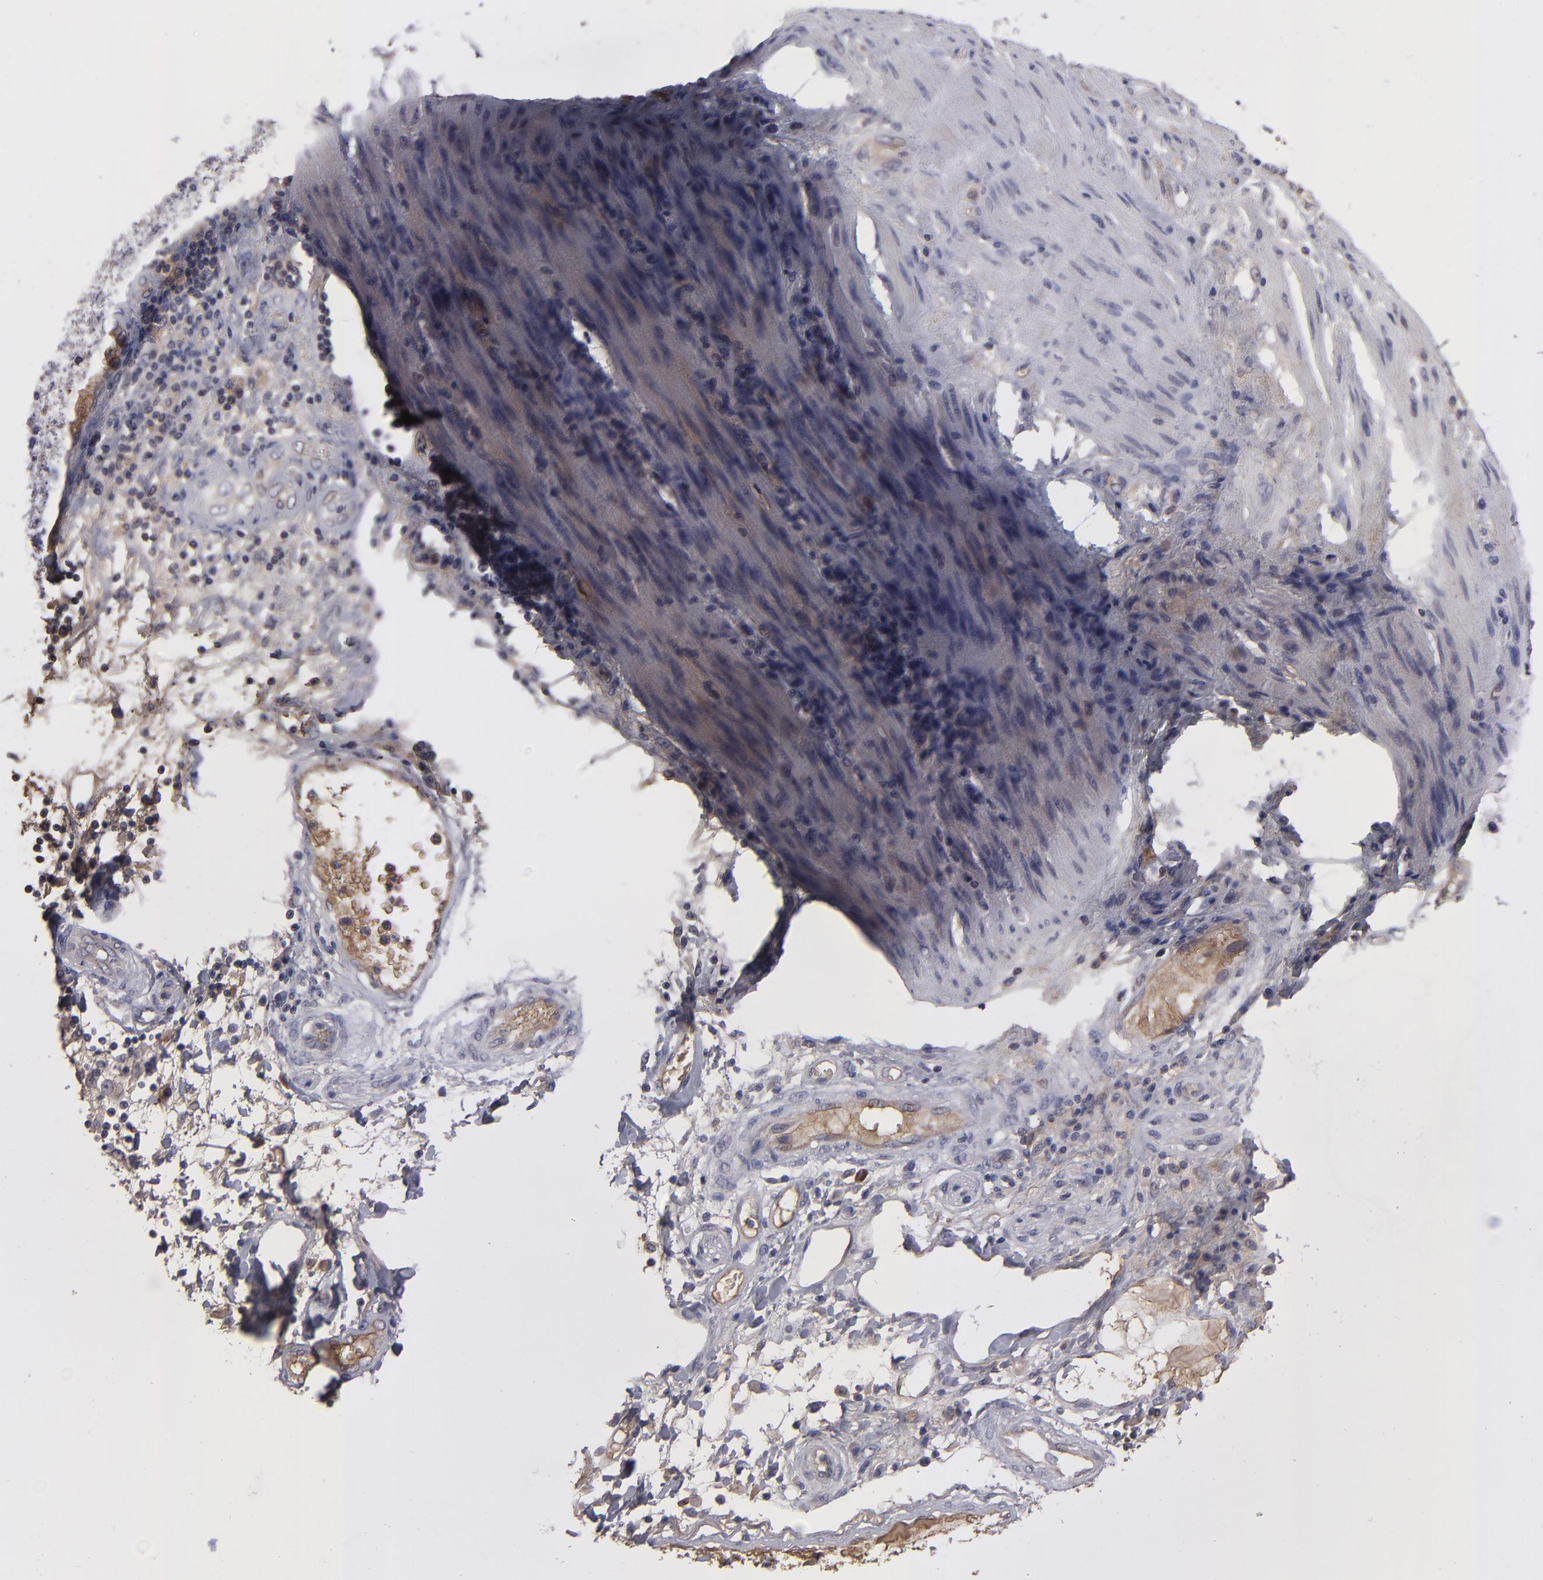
{"staining": {"intensity": "negative", "quantity": "none", "location": "none"}, "tissue": "stomach cancer", "cell_type": "Tumor cells", "image_type": "cancer", "snomed": [{"axis": "morphology", "description": "Adenocarcinoma, NOS"}, {"axis": "topography", "description": "Pancreas"}, {"axis": "topography", "description": "Stomach, upper"}], "caption": "The image shows no significant staining in tumor cells of stomach adenocarcinoma.", "gene": "ITIH4", "patient": {"sex": "male", "age": 77}}